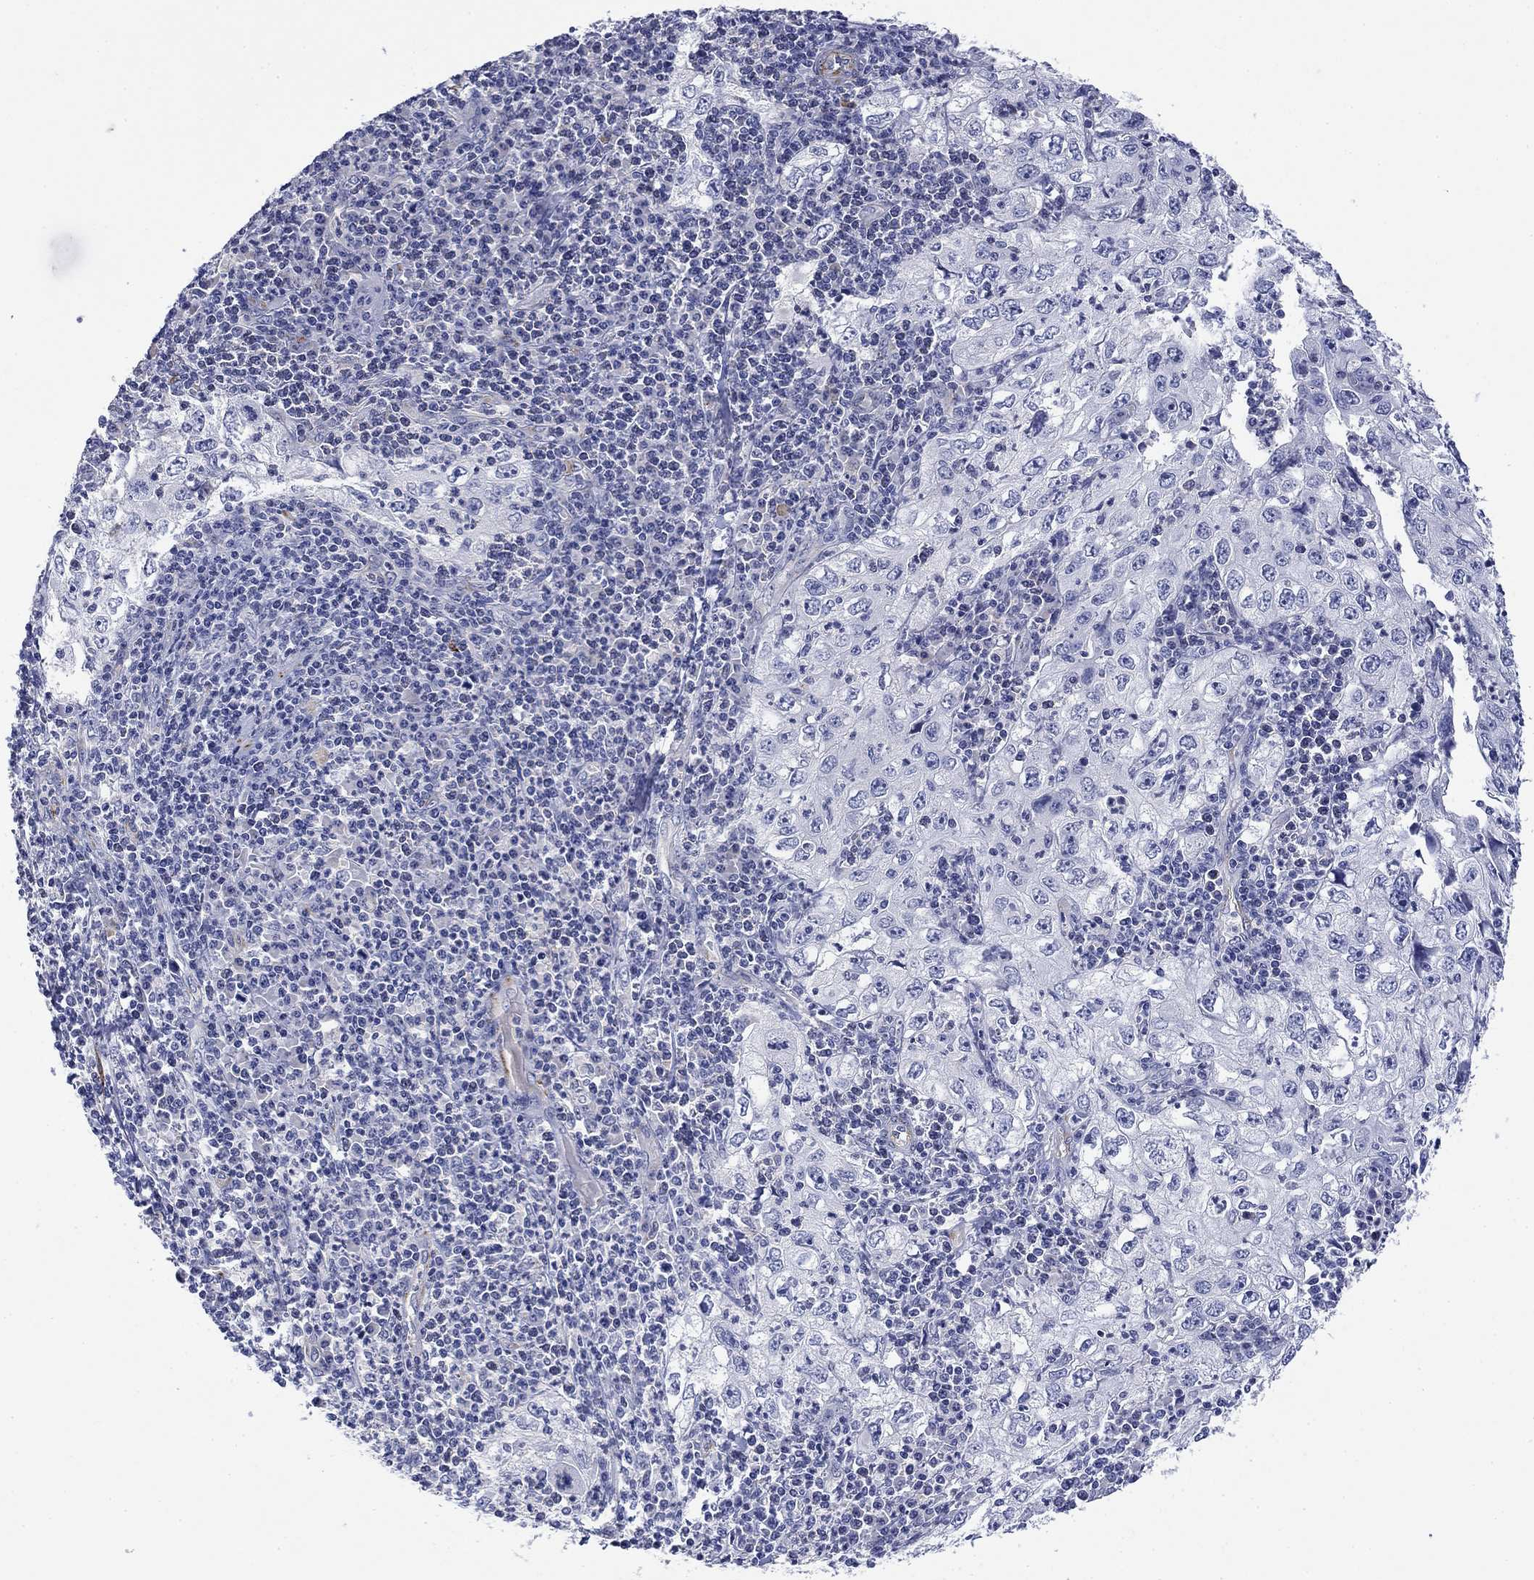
{"staining": {"intensity": "negative", "quantity": "none", "location": "none"}, "tissue": "cervical cancer", "cell_type": "Tumor cells", "image_type": "cancer", "snomed": [{"axis": "morphology", "description": "Squamous cell carcinoma, NOS"}, {"axis": "topography", "description": "Cervix"}], "caption": "Squamous cell carcinoma (cervical) was stained to show a protein in brown. There is no significant expression in tumor cells.", "gene": "PTPRZ1", "patient": {"sex": "female", "age": 24}}